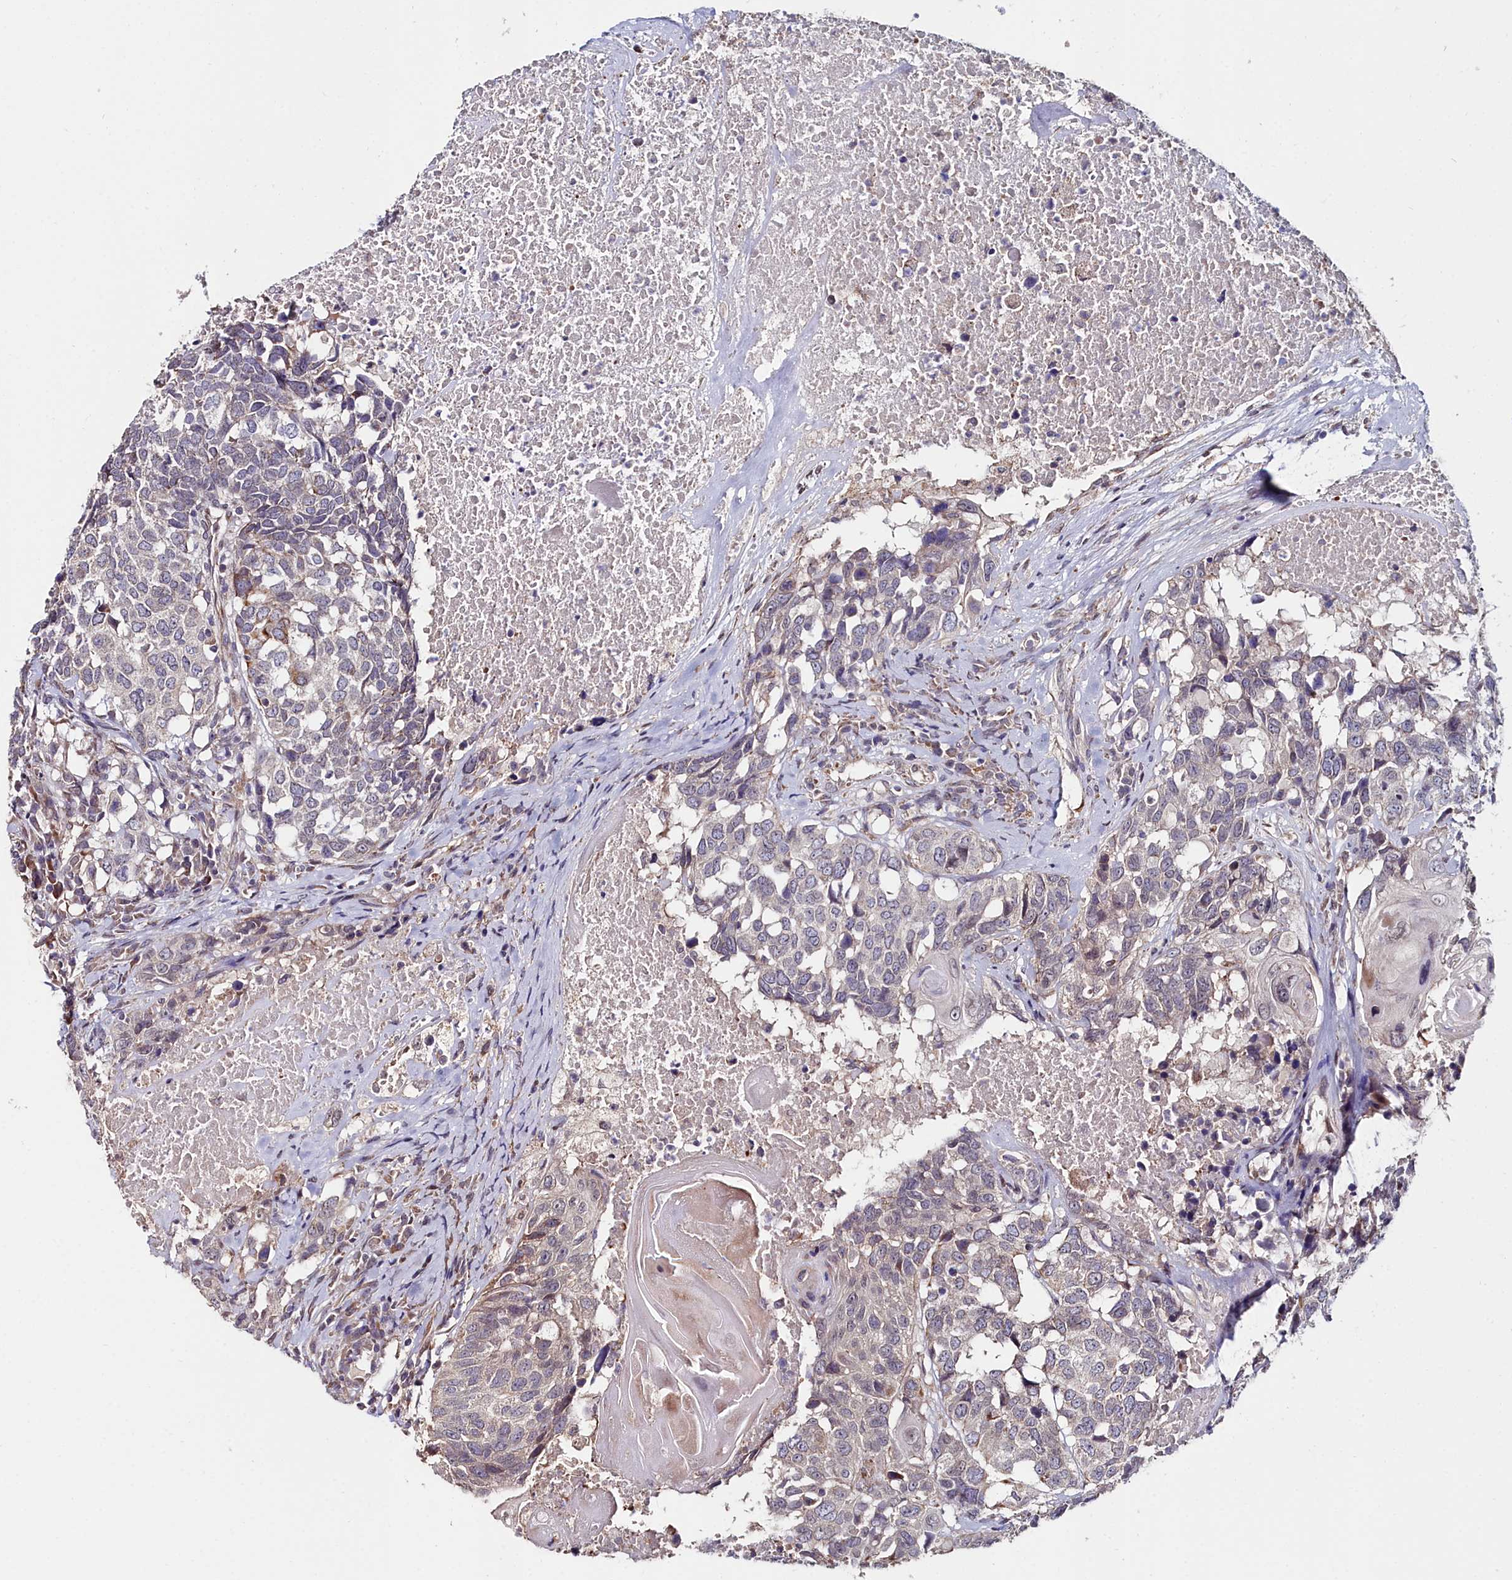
{"staining": {"intensity": "negative", "quantity": "none", "location": "none"}, "tissue": "head and neck cancer", "cell_type": "Tumor cells", "image_type": "cancer", "snomed": [{"axis": "morphology", "description": "Squamous cell carcinoma, NOS"}, {"axis": "topography", "description": "Head-Neck"}], "caption": "An immunohistochemistry photomicrograph of head and neck cancer is shown. There is no staining in tumor cells of head and neck cancer.", "gene": "C4orf19", "patient": {"sex": "male", "age": 66}}